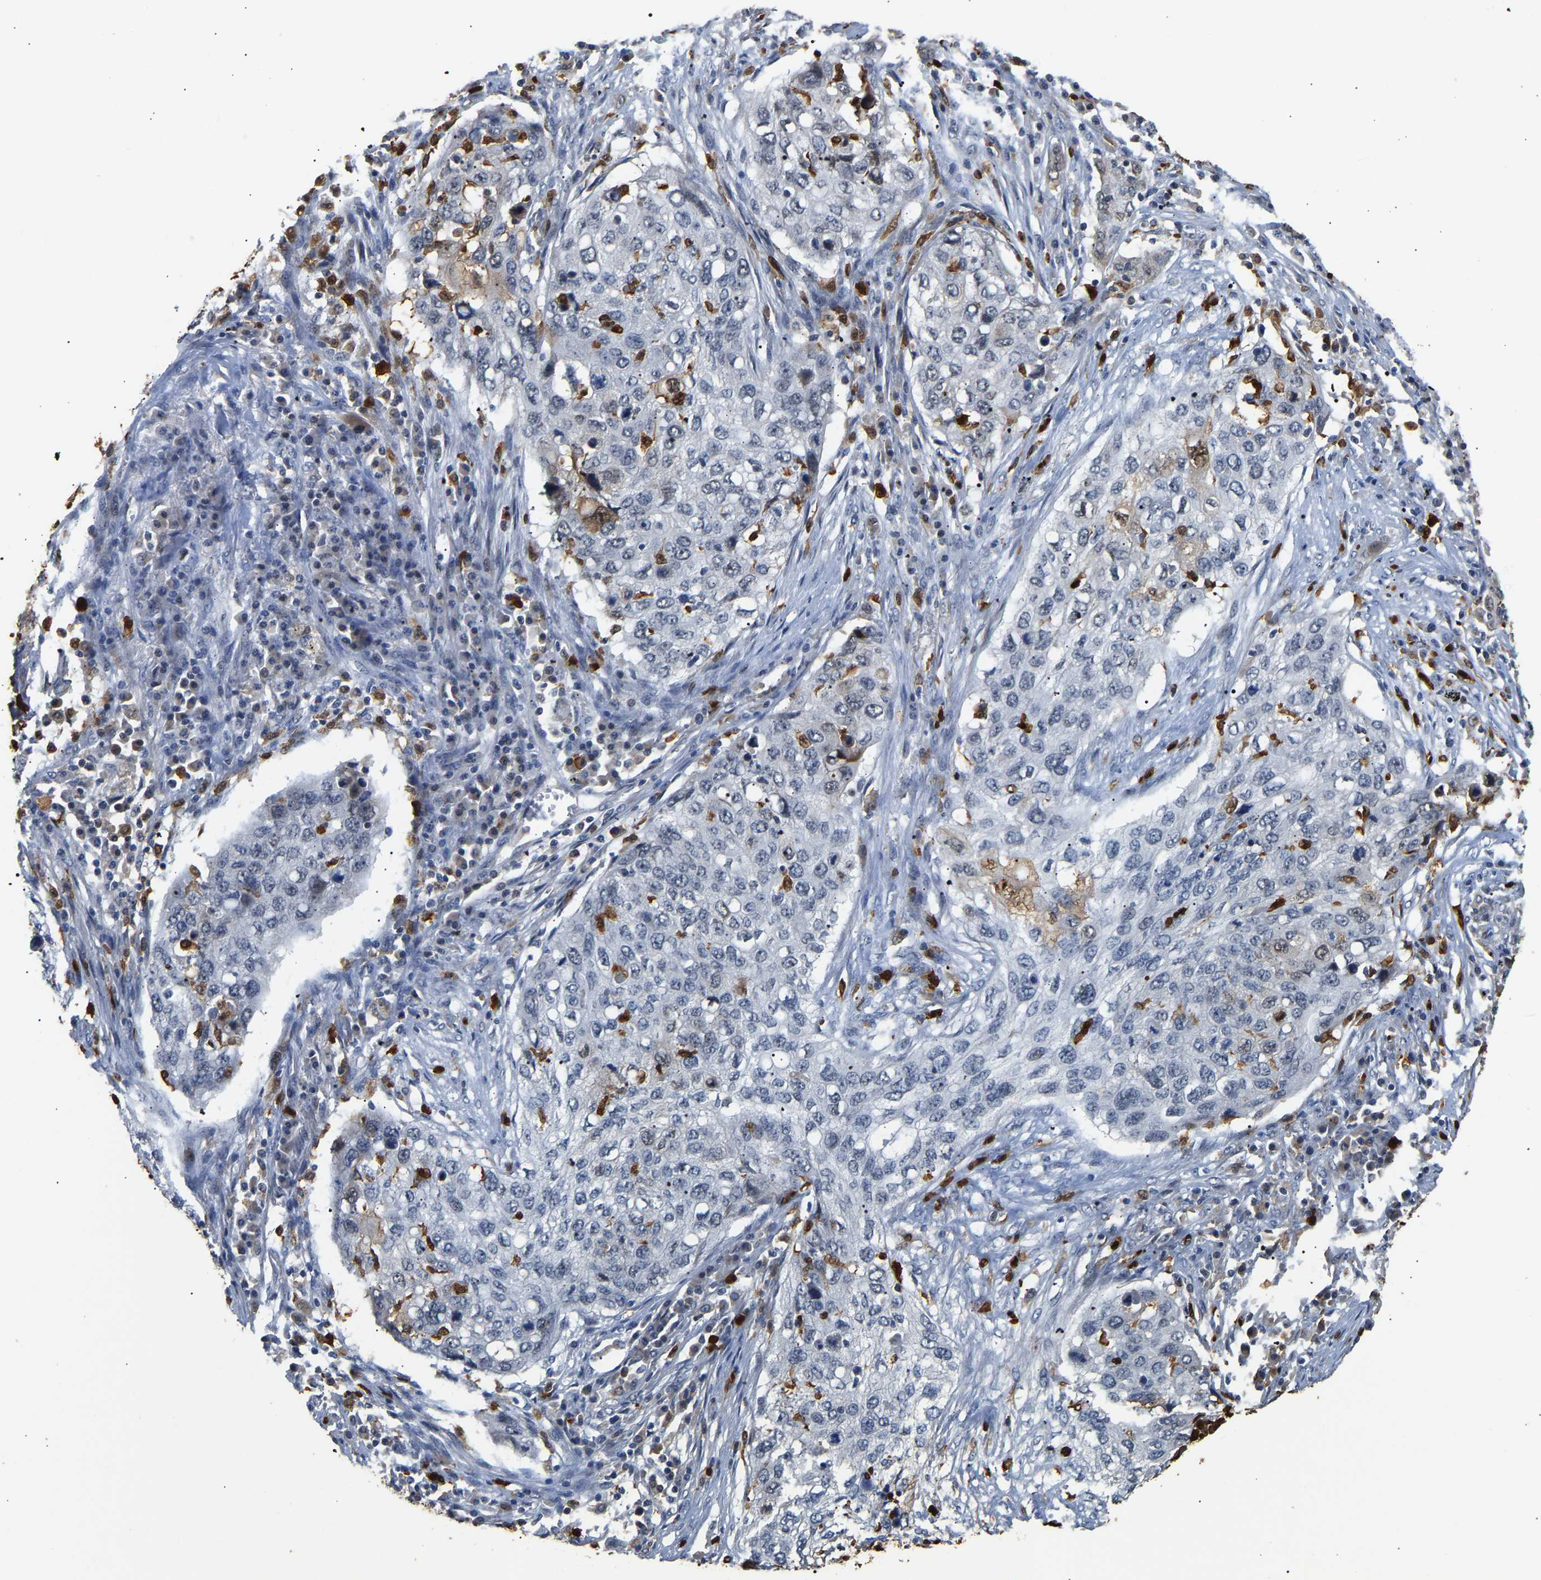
{"staining": {"intensity": "moderate", "quantity": "<25%", "location": "cytoplasmic/membranous,nuclear"}, "tissue": "lung cancer", "cell_type": "Tumor cells", "image_type": "cancer", "snomed": [{"axis": "morphology", "description": "Squamous cell carcinoma, NOS"}, {"axis": "topography", "description": "Lung"}], "caption": "A histopathology image showing moderate cytoplasmic/membranous and nuclear positivity in about <25% of tumor cells in lung cancer (squamous cell carcinoma), as visualized by brown immunohistochemical staining.", "gene": "TDRD7", "patient": {"sex": "female", "age": 63}}